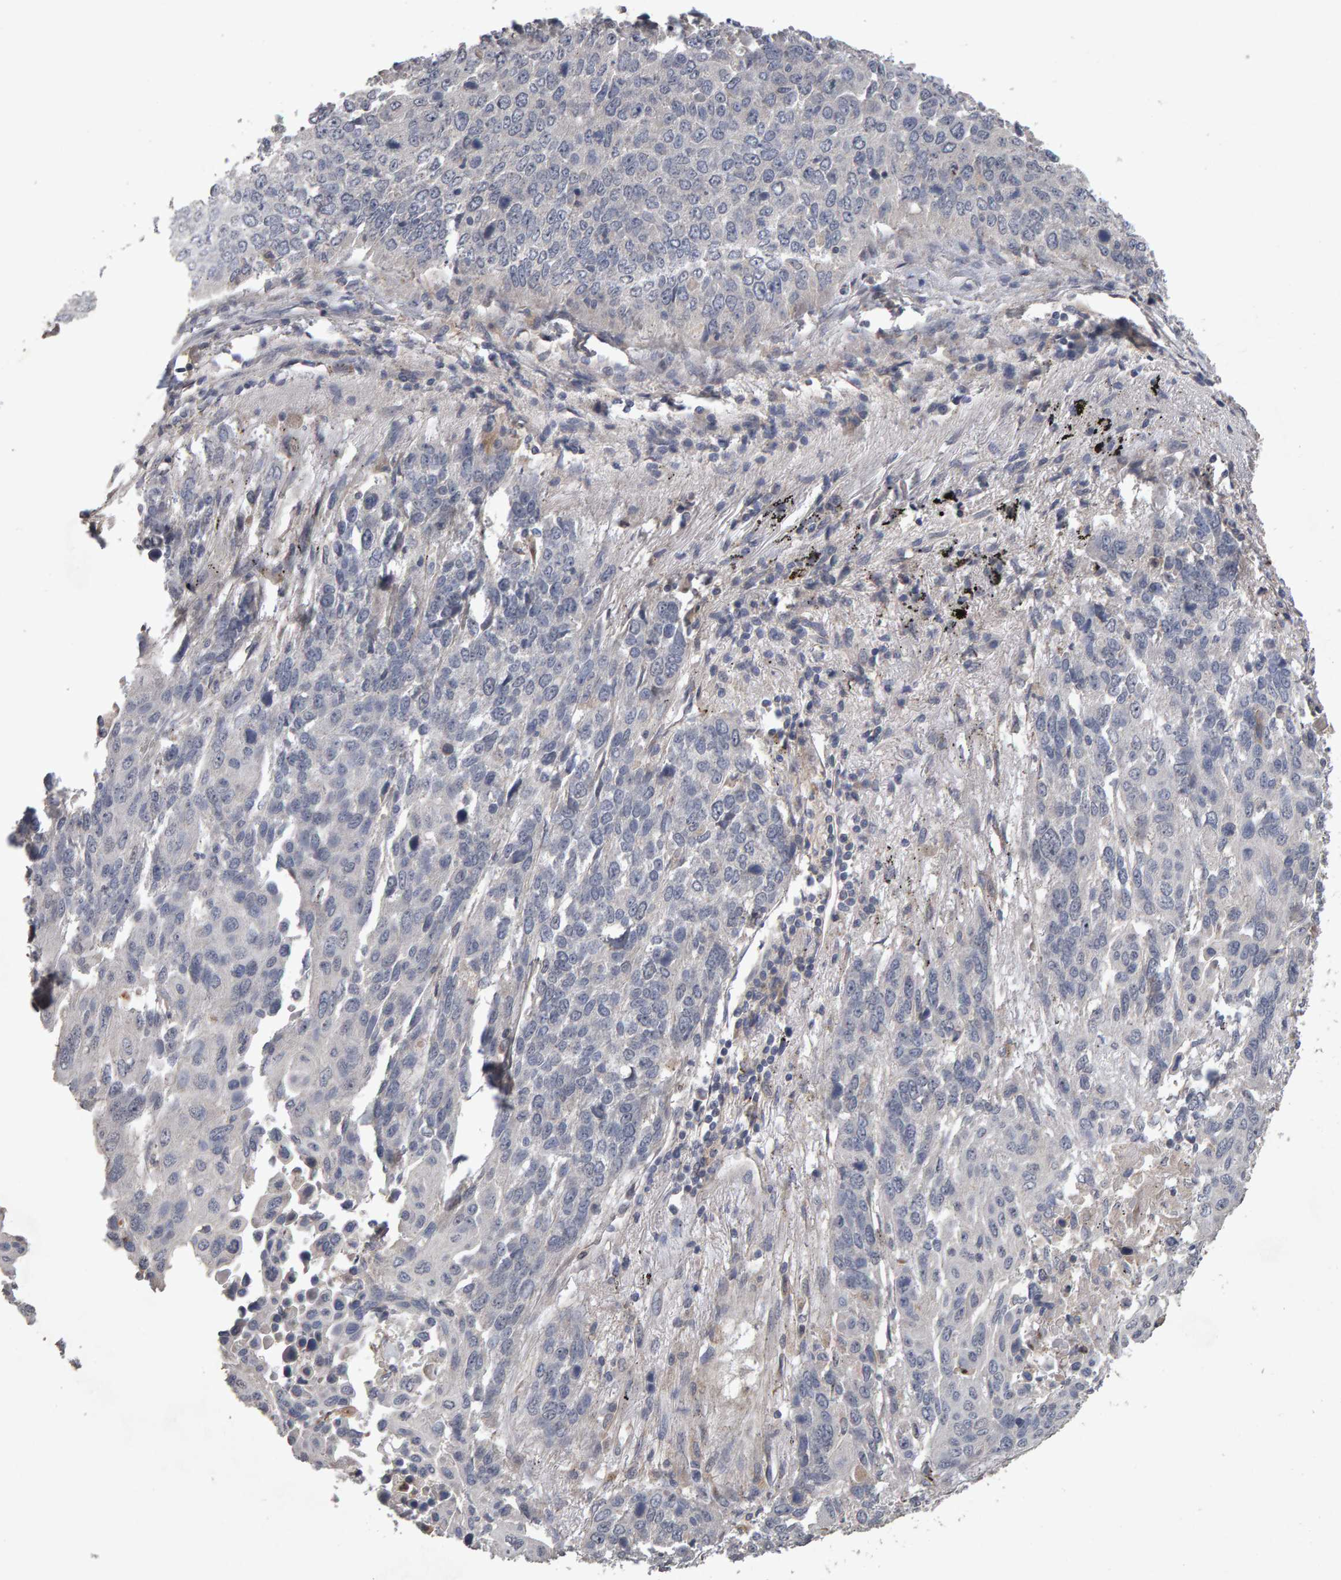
{"staining": {"intensity": "negative", "quantity": "none", "location": "none"}, "tissue": "lung cancer", "cell_type": "Tumor cells", "image_type": "cancer", "snomed": [{"axis": "morphology", "description": "Squamous cell carcinoma, NOS"}, {"axis": "topography", "description": "Lung"}], "caption": "Immunohistochemistry image of squamous cell carcinoma (lung) stained for a protein (brown), which displays no expression in tumor cells.", "gene": "COASY", "patient": {"sex": "male", "age": 66}}